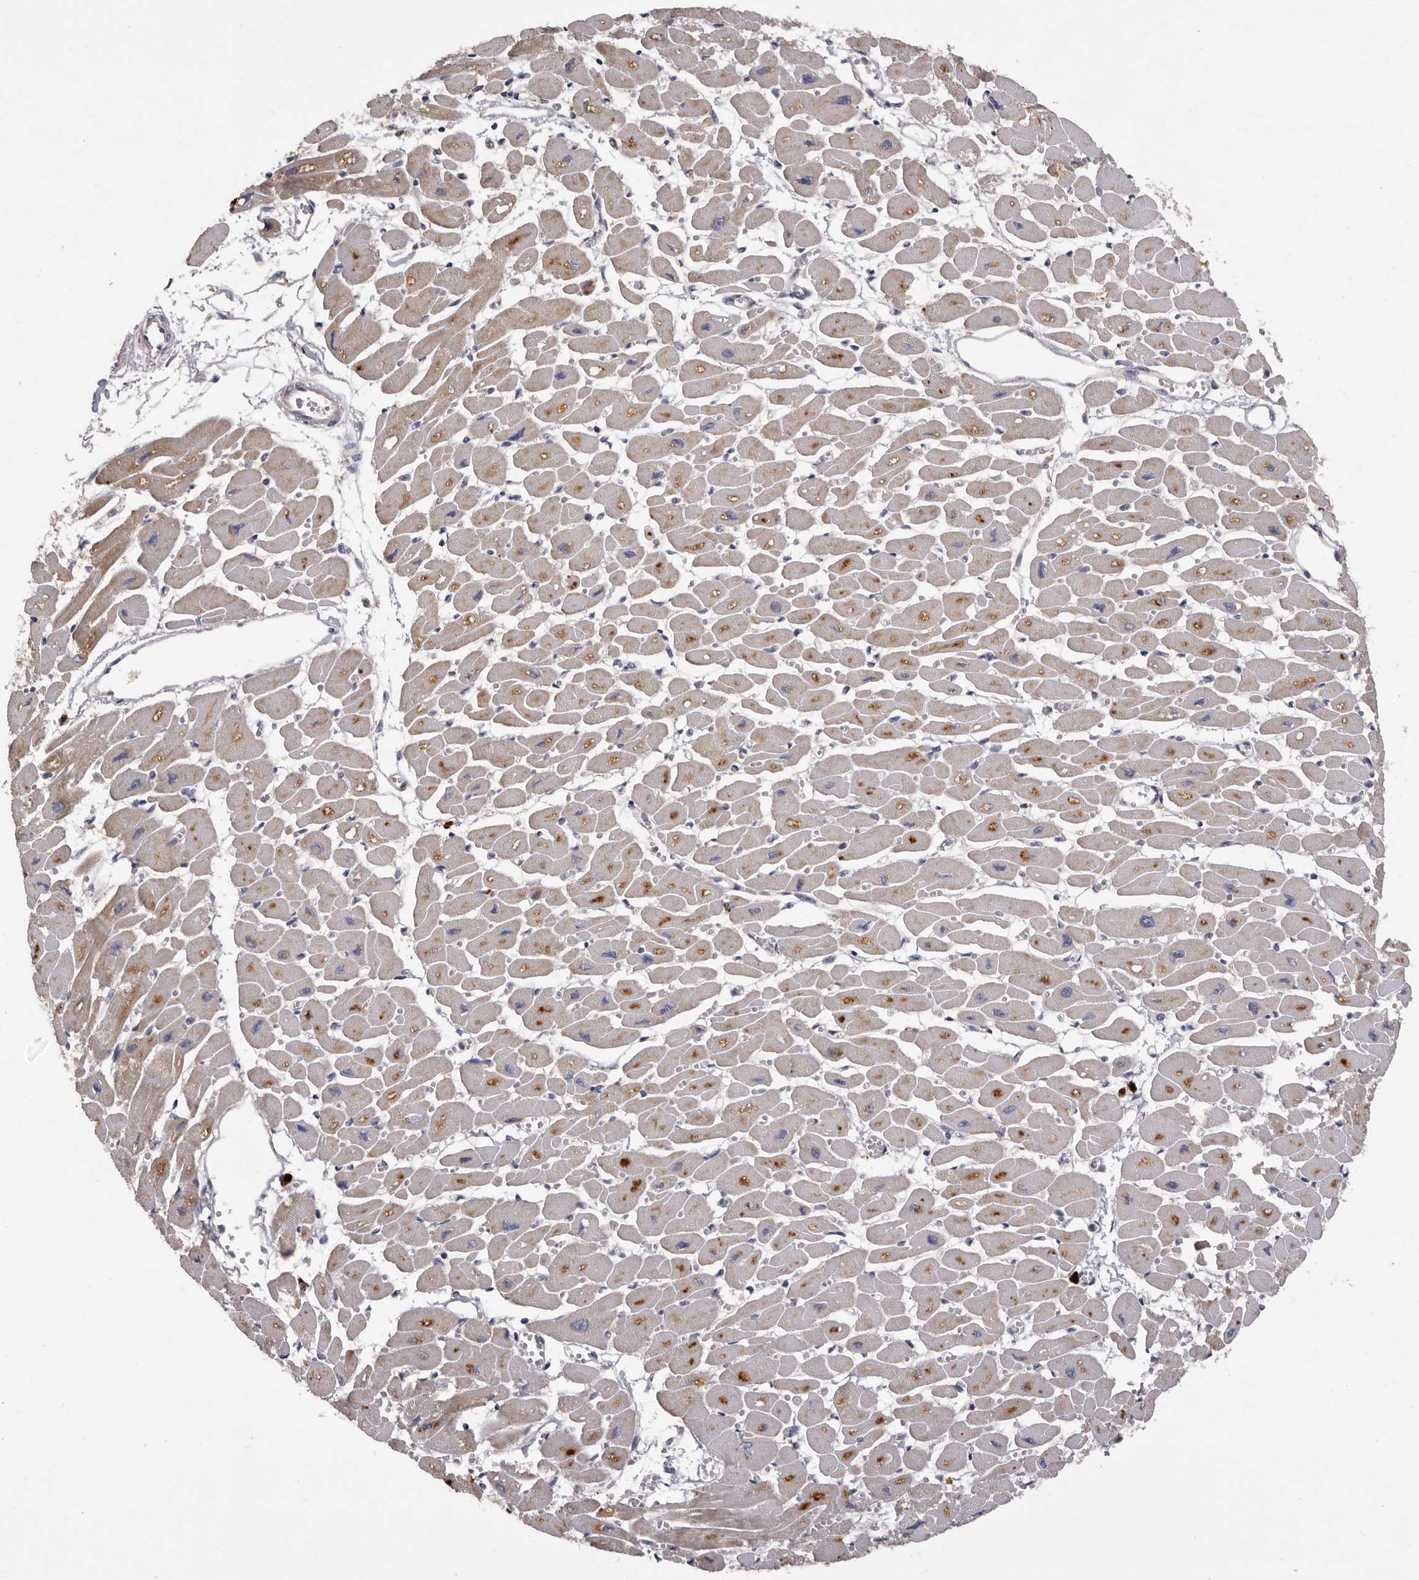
{"staining": {"intensity": "weak", "quantity": "25%-75%", "location": "cytoplasmic/membranous"}, "tissue": "heart muscle", "cell_type": "Cardiomyocytes", "image_type": "normal", "snomed": [{"axis": "morphology", "description": "Normal tissue, NOS"}, {"axis": "topography", "description": "Heart"}], "caption": "Heart muscle was stained to show a protein in brown. There is low levels of weak cytoplasmic/membranous positivity in about 25%-75% of cardiomyocytes. The staining was performed using DAB, with brown indicating positive protein expression. Nuclei are stained blue with hematoxylin.", "gene": "DAP", "patient": {"sex": "female", "age": 54}}